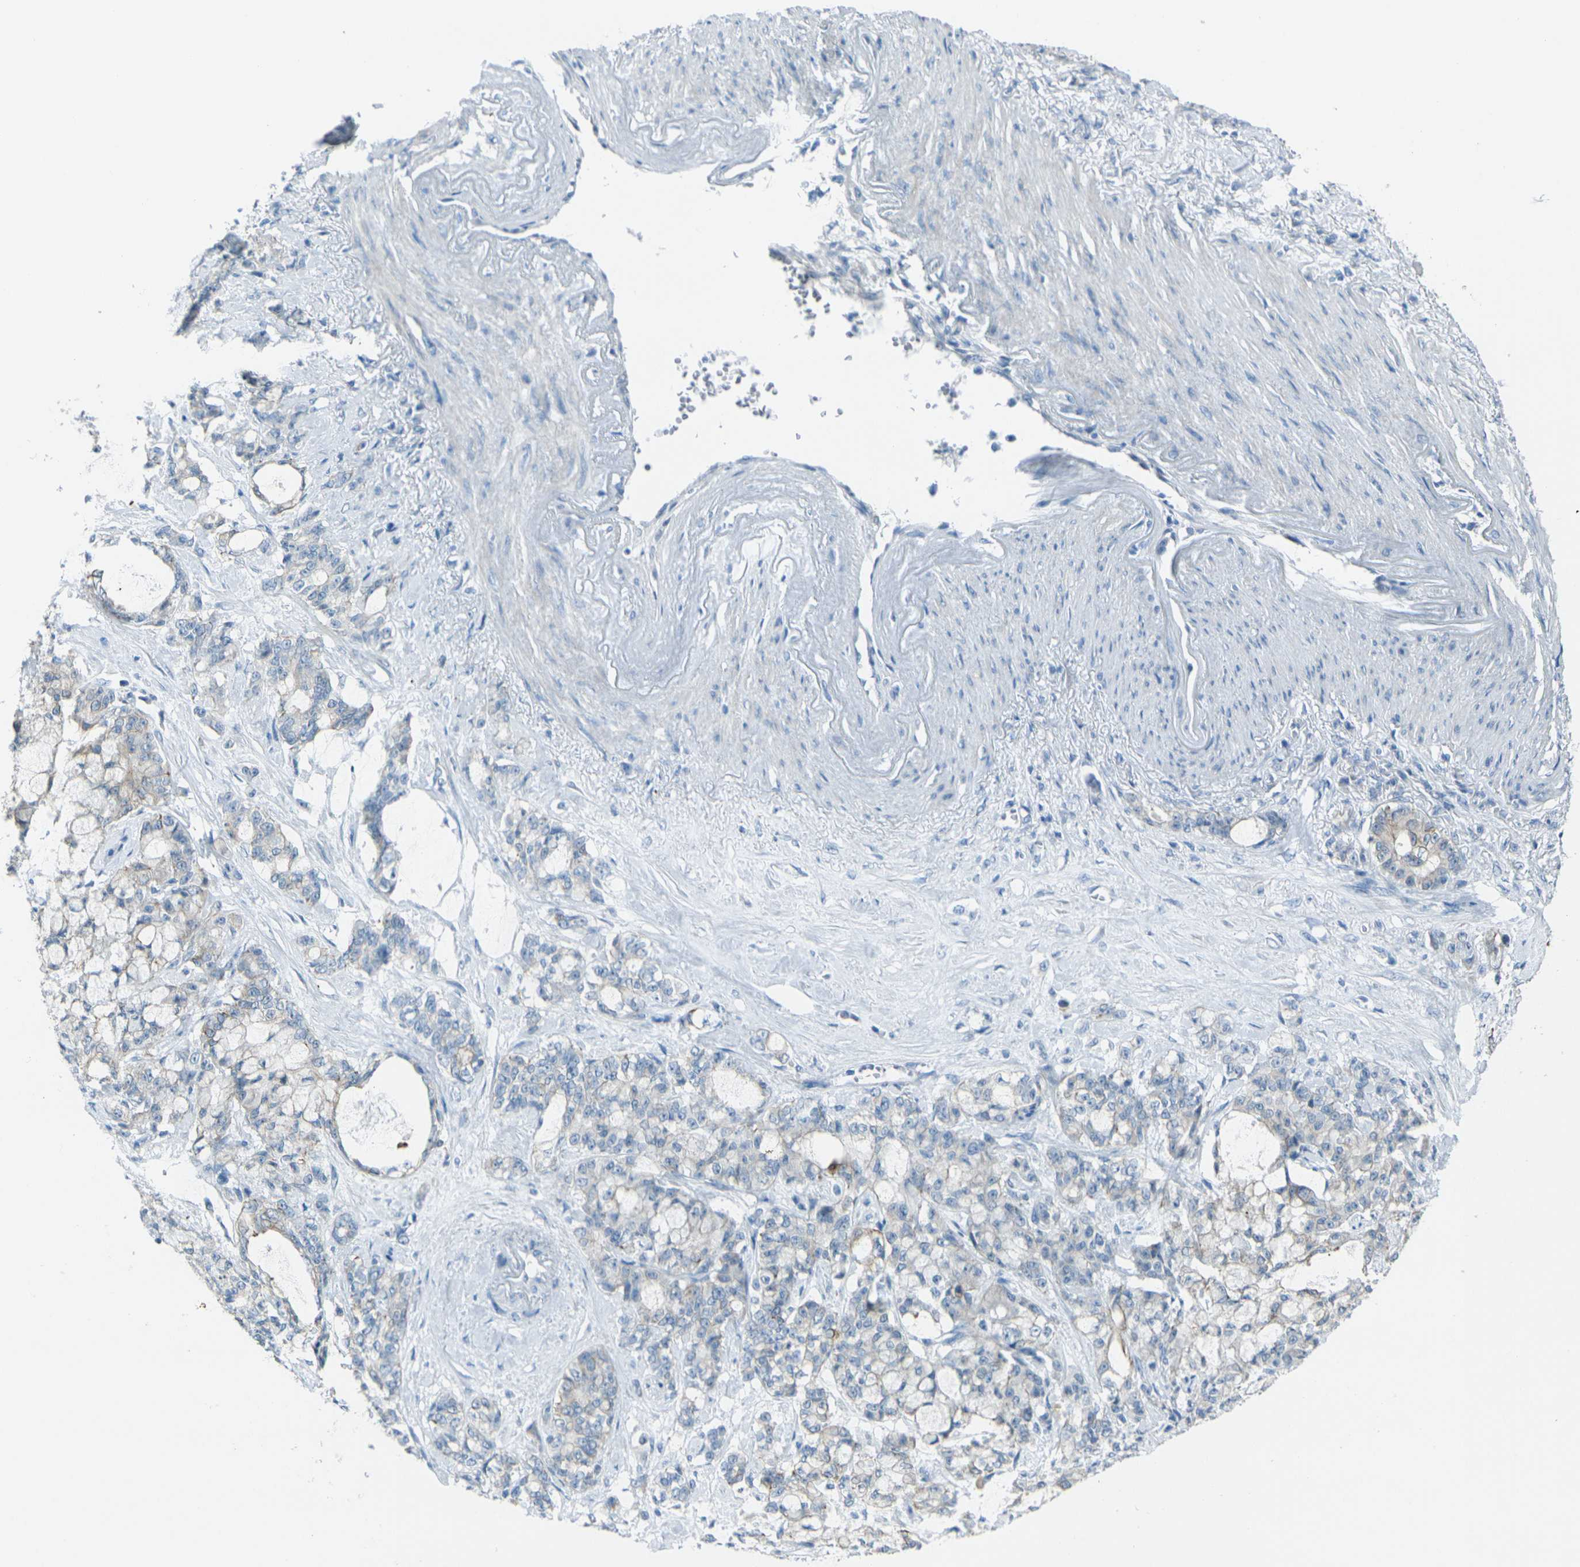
{"staining": {"intensity": "moderate", "quantity": "<25%", "location": "cytoplasmic/membranous"}, "tissue": "pancreatic cancer", "cell_type": "Tumor cells", "image_type": "cancer", "snomed": [{"axis": "morphology", "description": "Adenocarcinoma, NOS"}, {"axis": "topography", "description": "Pancreas"}], "caption": "Immunohistochemistry staining of adenocarcinoma (pancreatic), which shows low levels of moderate cytoplasmic/membranous expression in approximately <25% of tumor cells indicating moderate cytoplasmic/membranous protein expression. The staining was performed using DAB (brown) for protein detection and nuclei were counterstained in hematoxylin (blue).", "gene": "ANKRD46", "patient": {"sex": "female", "age": 73}}